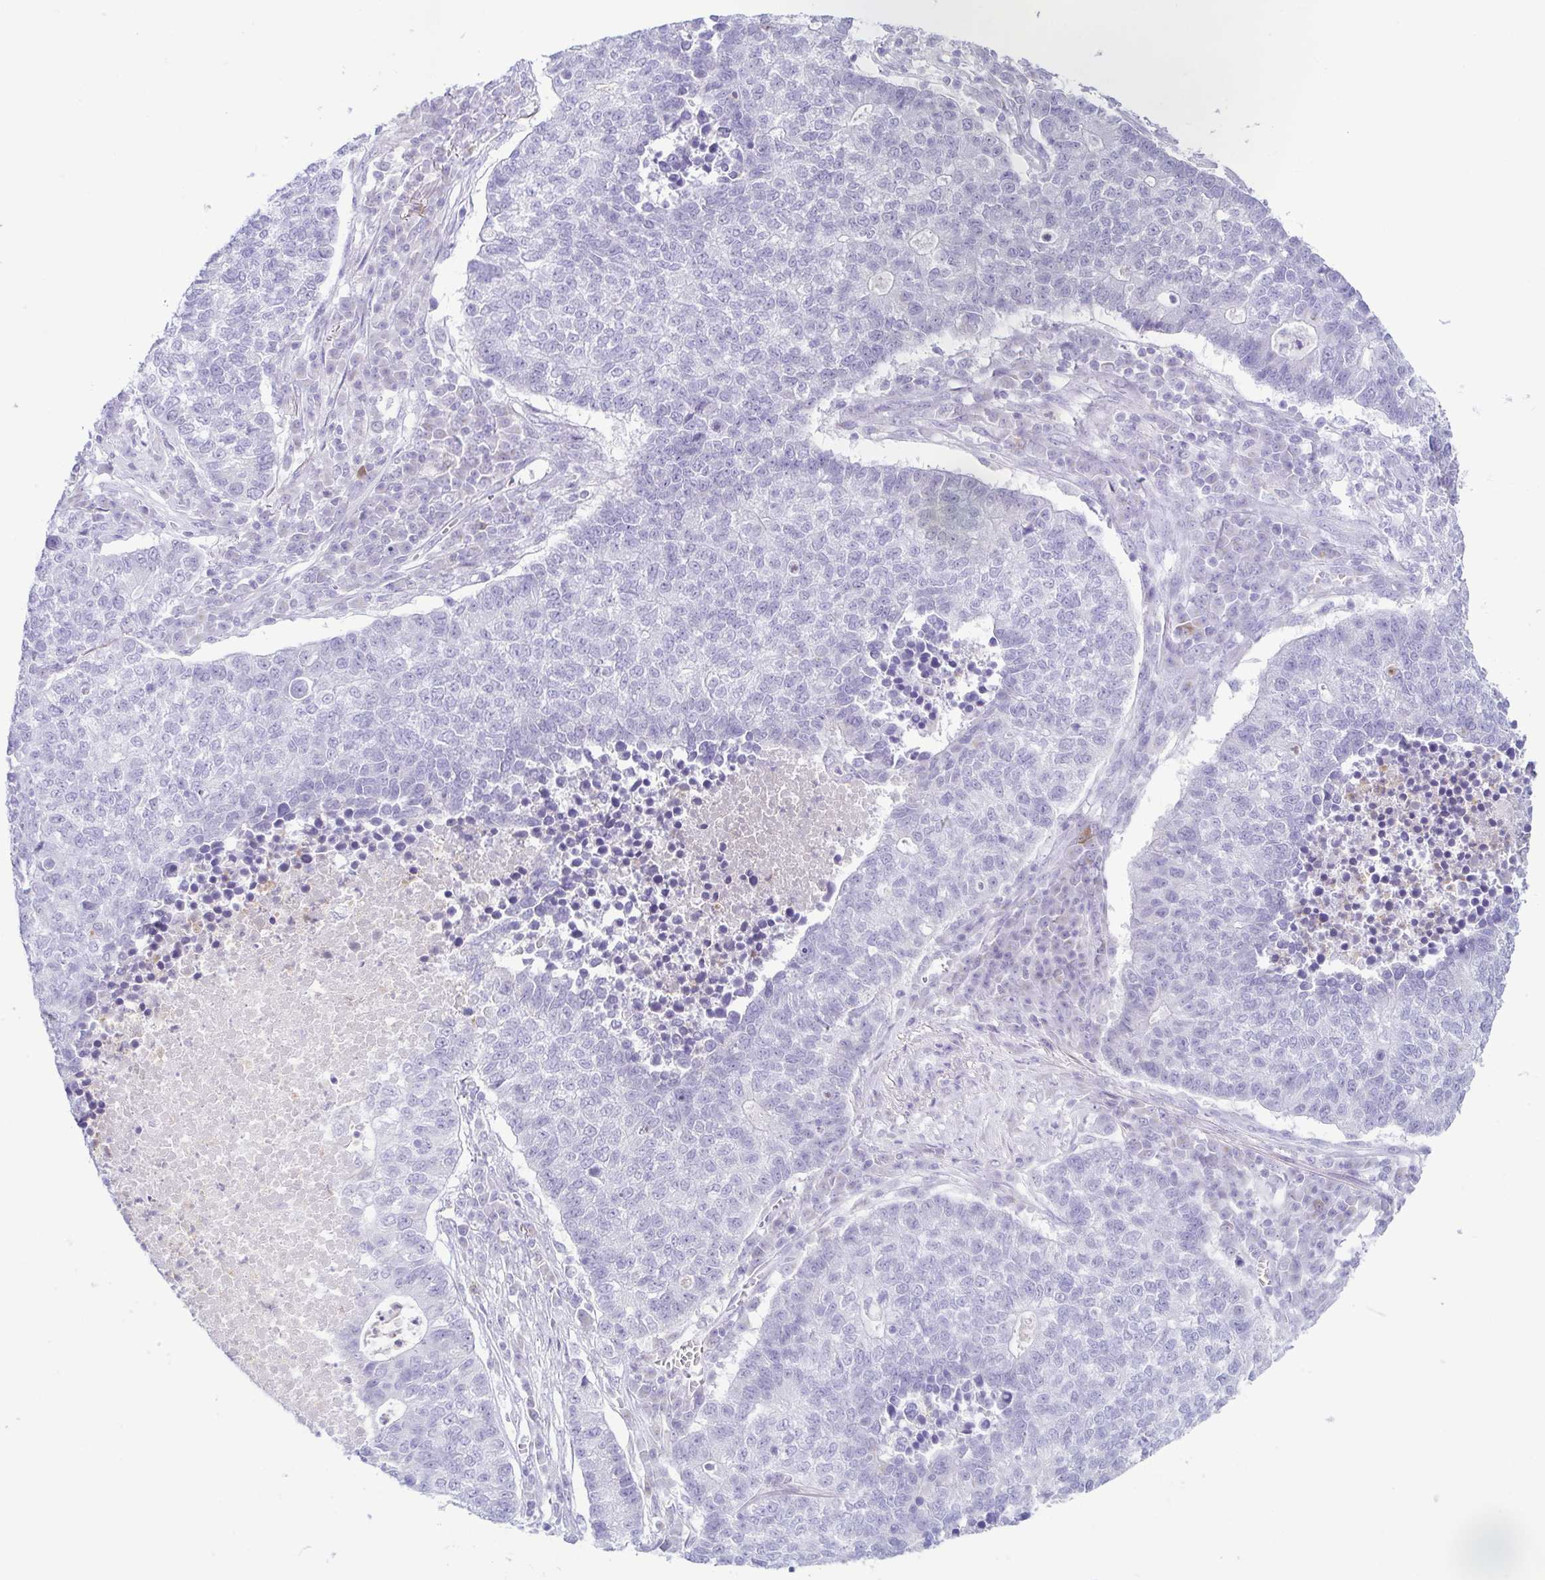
{"staining": {"intensity": "negative", "quantity": "none", "location": "none"}, "tissue": "lung cancer", "cell_type": "Tumor cells", "image_type": "cancer", "snomed": [{"axis": "morphology", "description": "Adenocarcinoma, NOS"}, {"axis": "topography", "description": "Lung"}], "caption": "Tumor cells are negative for brown protein staining in lung cancer.", "gene": "AZU1", "patient": {"sex": "male", "age": 57}}